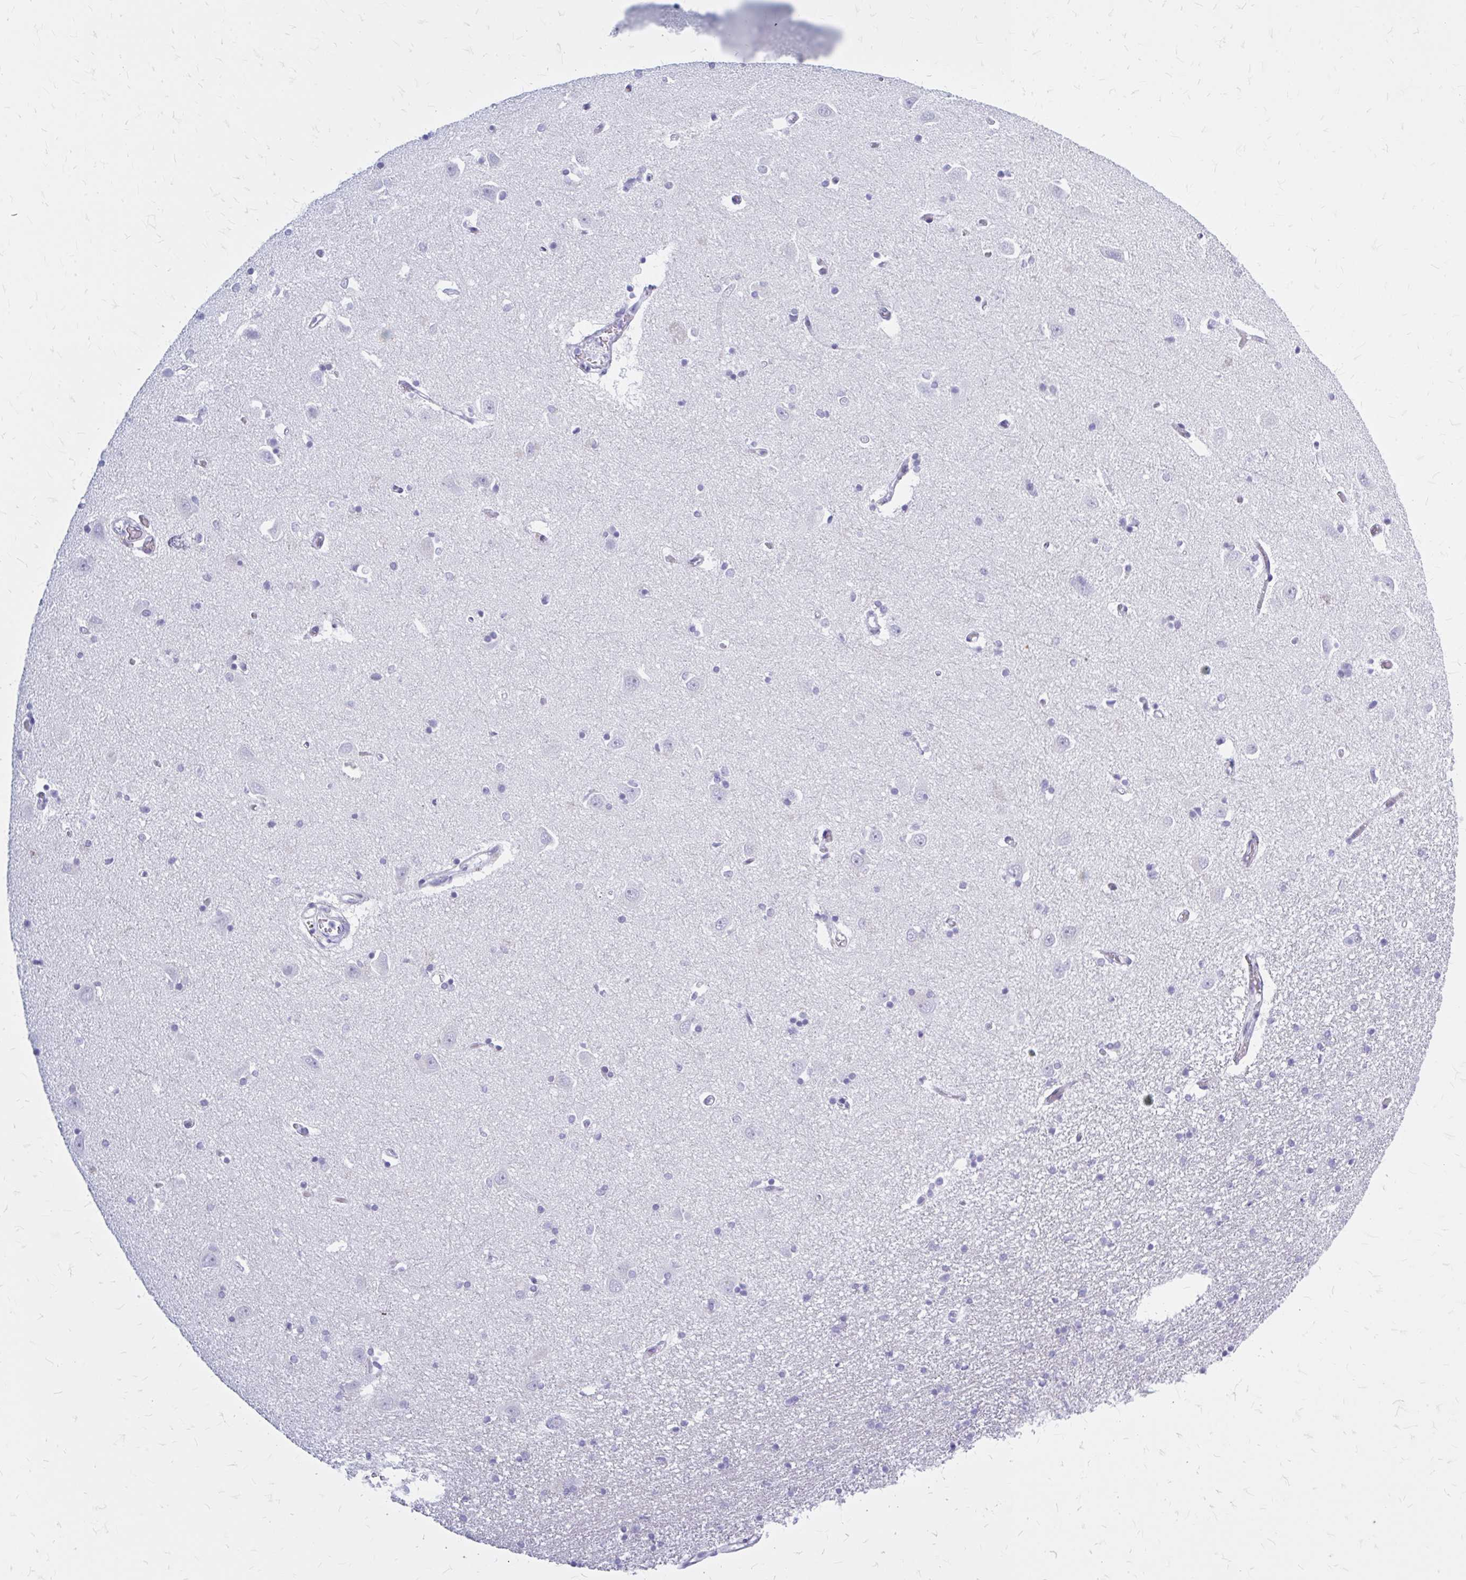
{"staining": {"intensity": "negative", "quantity": "none", "location": "none"}, "tissue": "caudate", "cell_type": "Glial cells", "image_type": "normal", "snomed": [{"axis": "morphology", "description": "Normal tissue, NOS"}, {"axis": "topography", "description": "Lateral ventricle wall"}, {"axis": "topography", "description": "Hippocampus"}], "caption": "Micrograph shows no protein positivity in glial cells of benign caudate. (Stains: DAB immunohistochemistry with hematoxylin counter stain, Microscopy: brightfield microscopy at high magnification).", "gene": "KLHDC7A", "patient": {"sex": "female", "age": 63}}